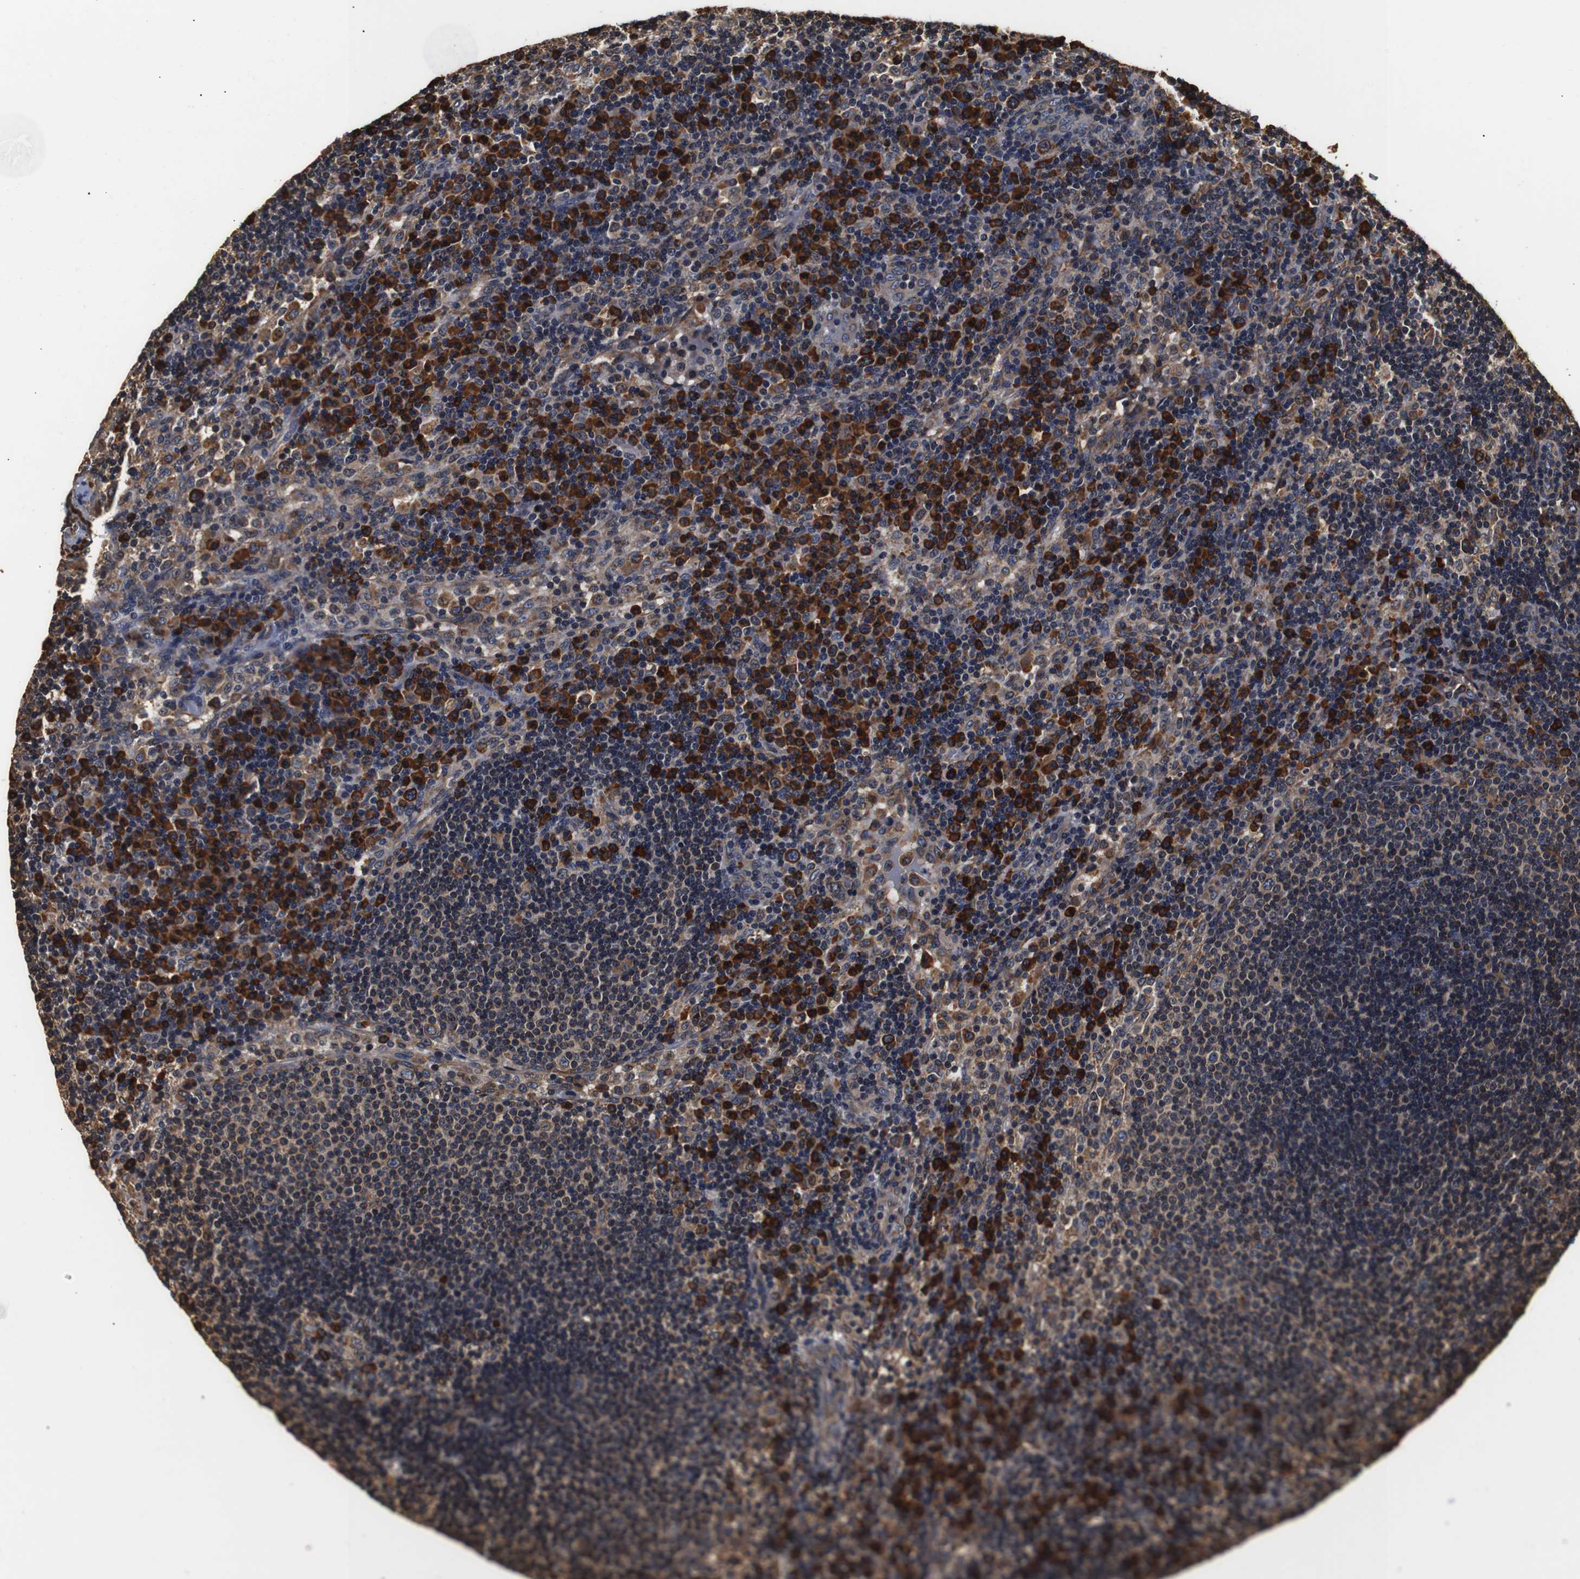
{"staining": {"intensity": "strong", "quantity": "<25%", "location": "cytoplasmic/membranous"}, "tissue": "lymph node", "cell_type": "Germinal center cells", "image_type": "normal", "snomed": [{"axis": "morphology", "description": "Normal tissue, NOS"}, {"axis": "topography", "description": "Lymph node"}], "caption": "Immunohistochemistry (IHC) of unremarkable human lymph node shows medium levels of strong cytoplasmic/membranous staining in approximately <25% of germinal center cells.", "gene": "HHIP", "patient": {"sex": "female", "age": 53}}